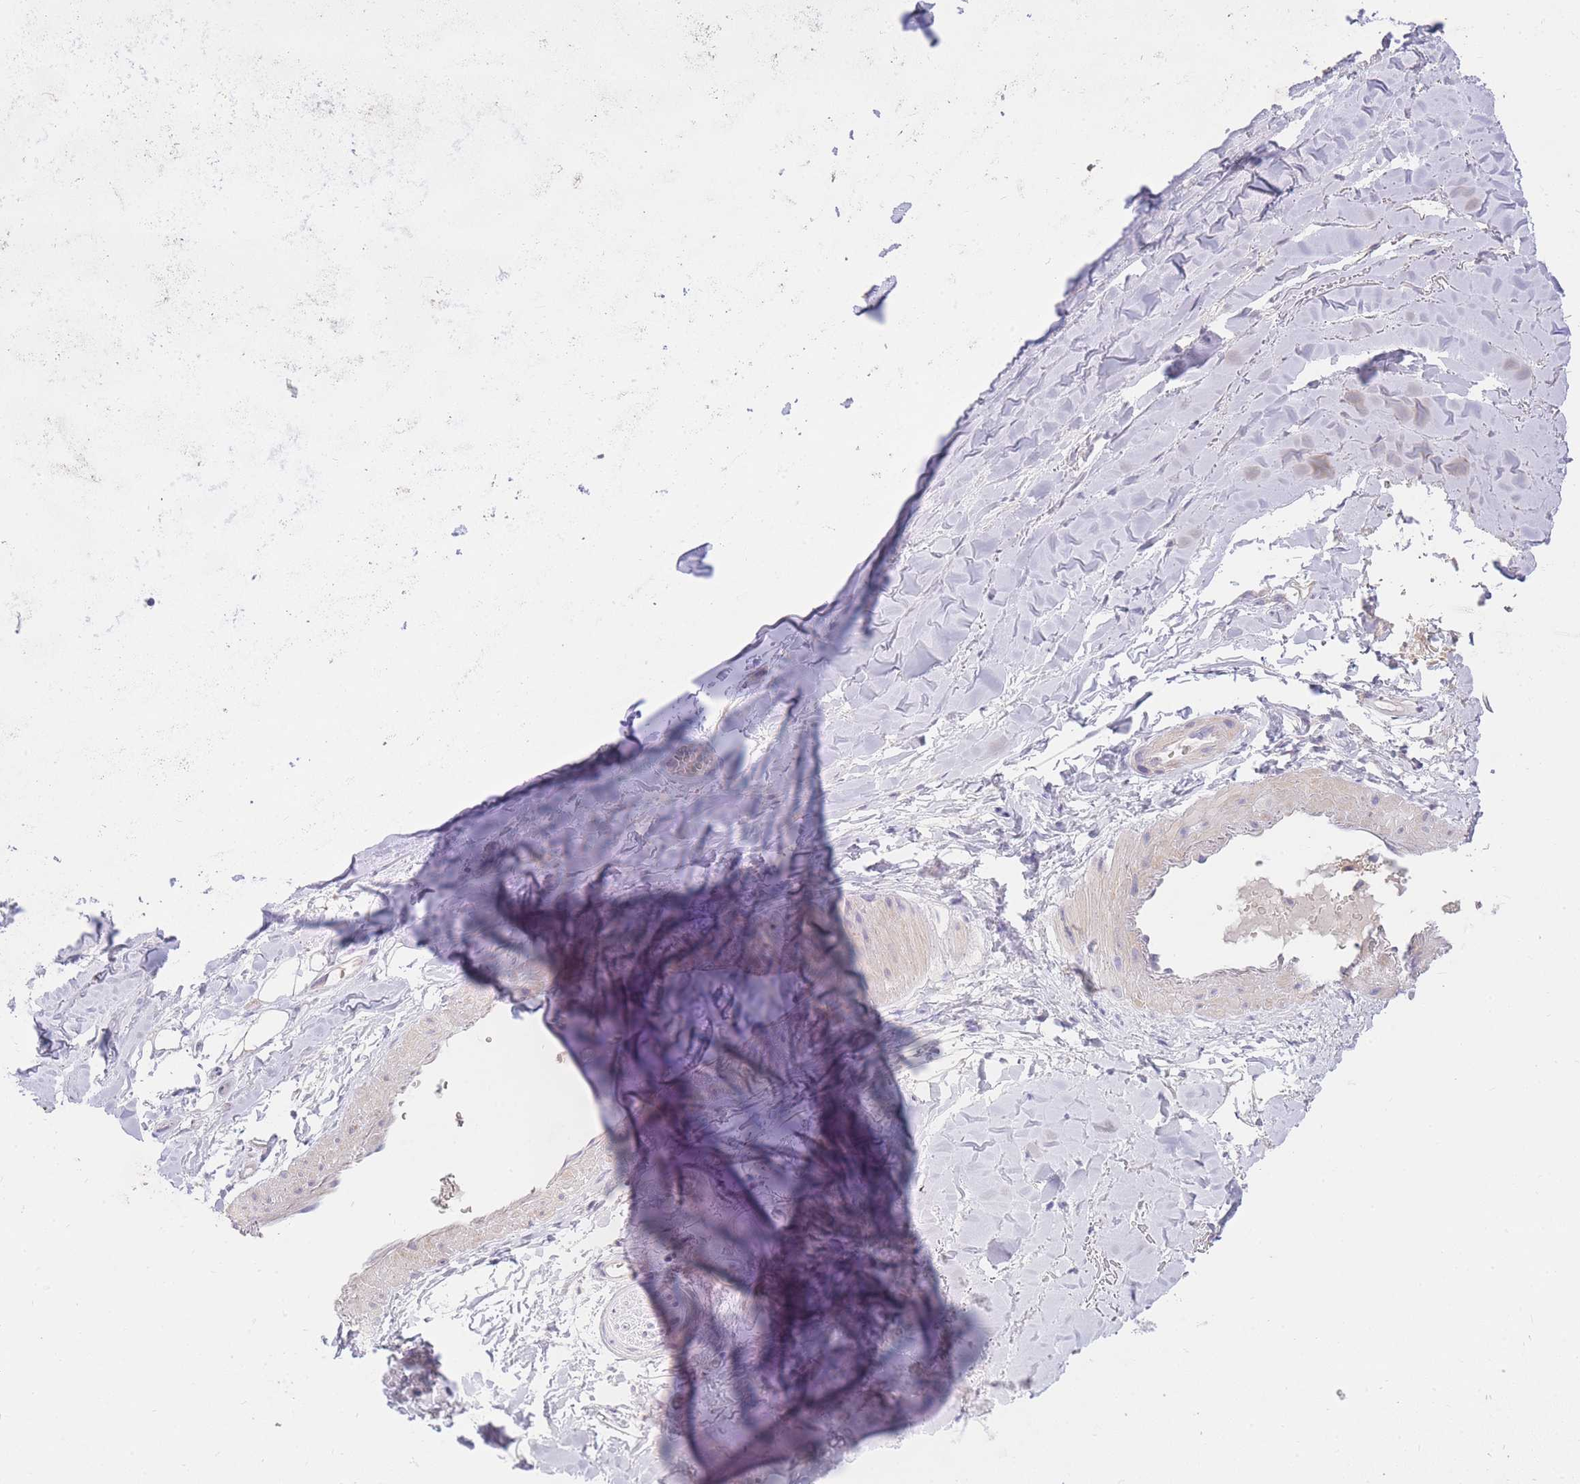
{"staining": {"intensity": "negative", "quantity": "none", "location": "none"}, "tissue": "adipose tissue", "cell_type": "Adipocytes", "image_type": "normal", "snomed": [{"axis": "morphology", "description": "Normal tissue, NOS"}, {"axis": "topography", "description": "Cartilage tissue"}], "caption": "Immunohistochemistry (IHC) photomicrograph of benign adipose tissue stained for a protein (brown), which displays no expression in adipocytes.", "gene": "FRG2B", "patient": {"sex": "male", "age": 80}}